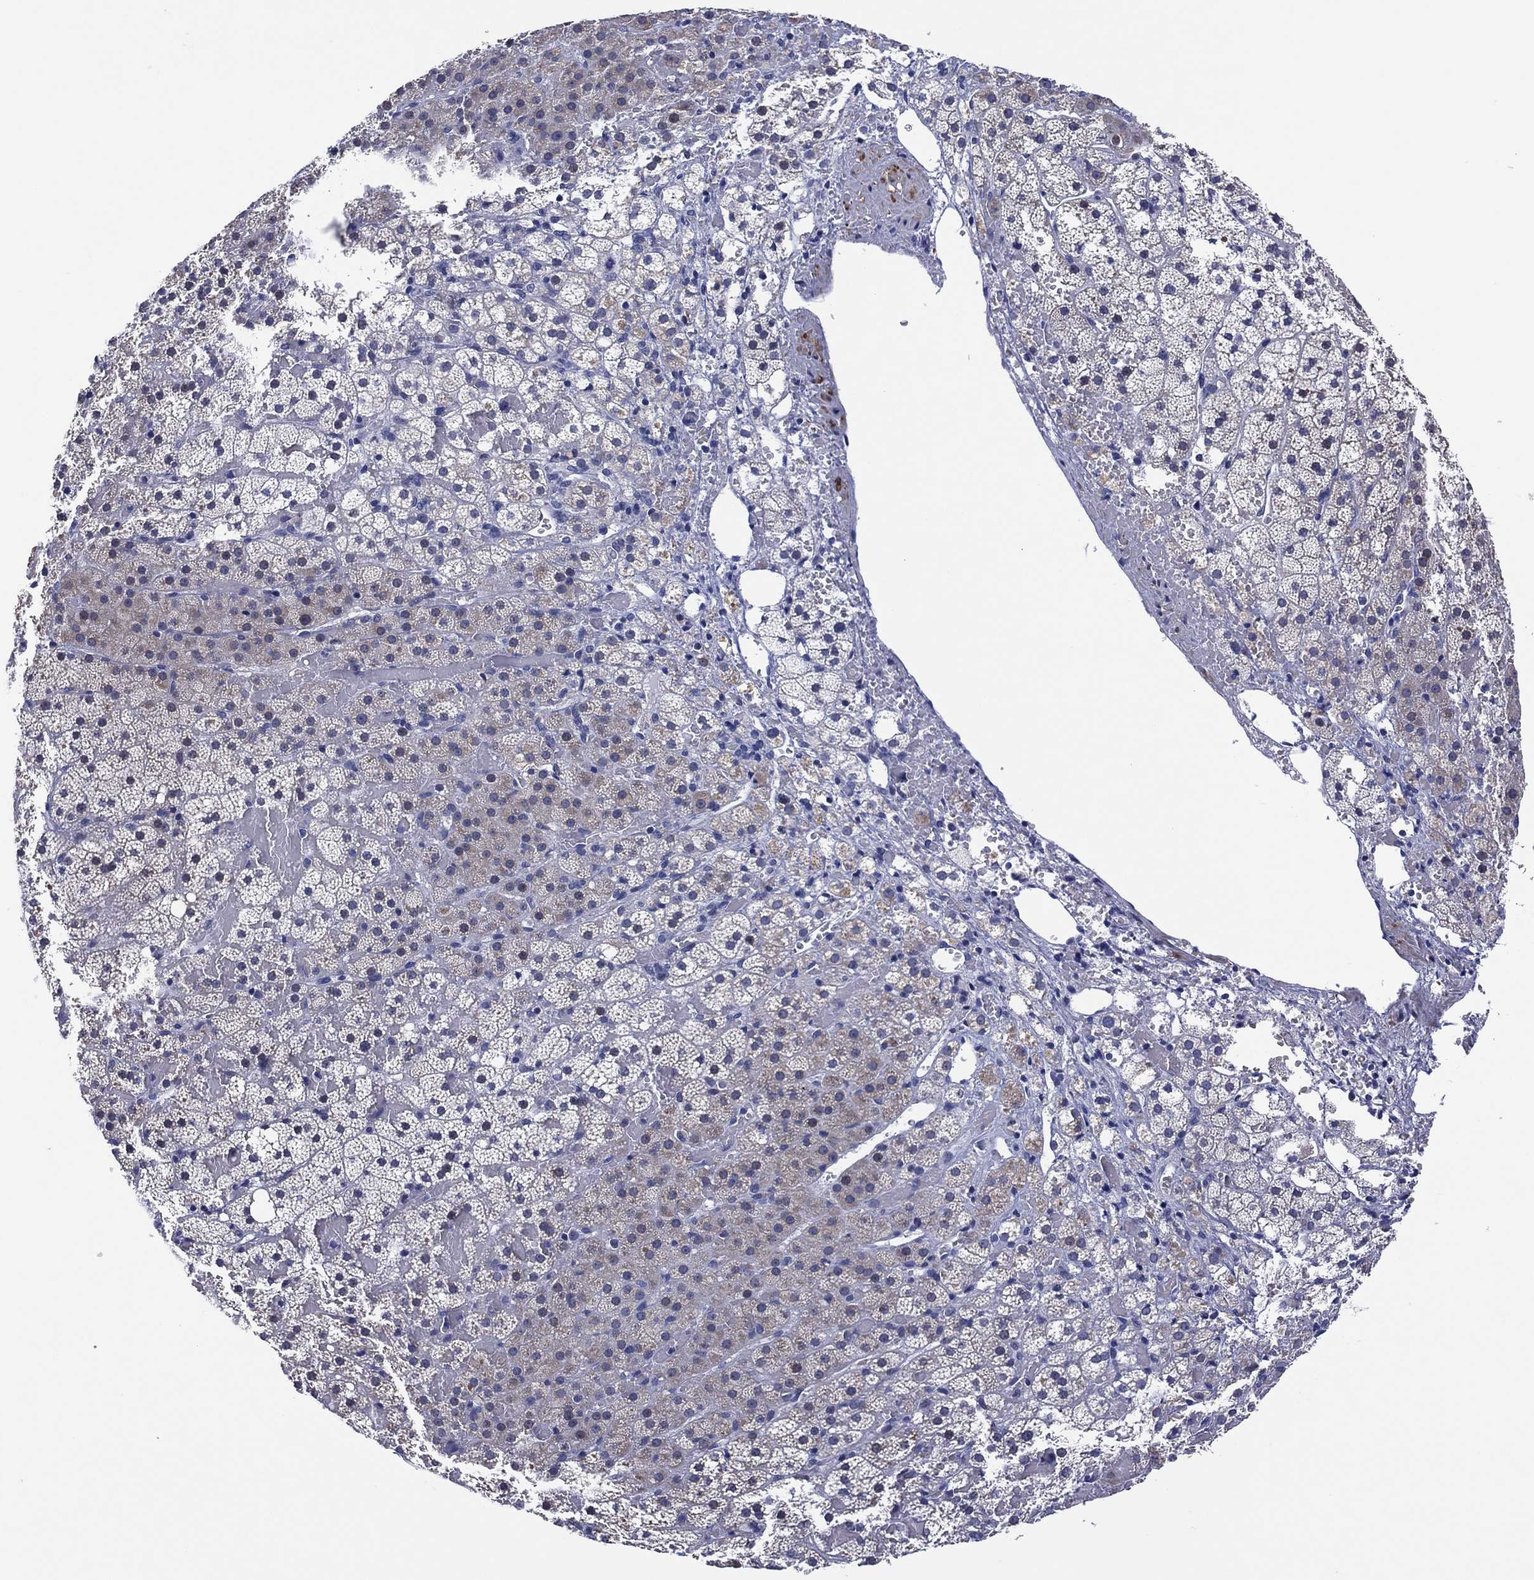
{"staining": {"intensity": "negative", "quantity": "none", "location": "none"}, "tissue": "adrenal gland", "cell_type": "Glandular cells", "image_type": "normal", "snomed": [{"axis": "morphology", "description": "Normal tissue, NOS"}, {"axis": "topography", "description": "Adrenal gland"}], "caption": "A high-resolution micrograph shows IHC staining of benign adrenal gland, which shows no significant expression in glandular cells. Brightfield microscopy of immunohistochemistry stained with DAB (3,3'-diaminobenzidine) (brown) and hematoxylin (blue), captured at high magnification.", "gene": "CLIP3", "patient": {"sex": "male", "age": 53}}